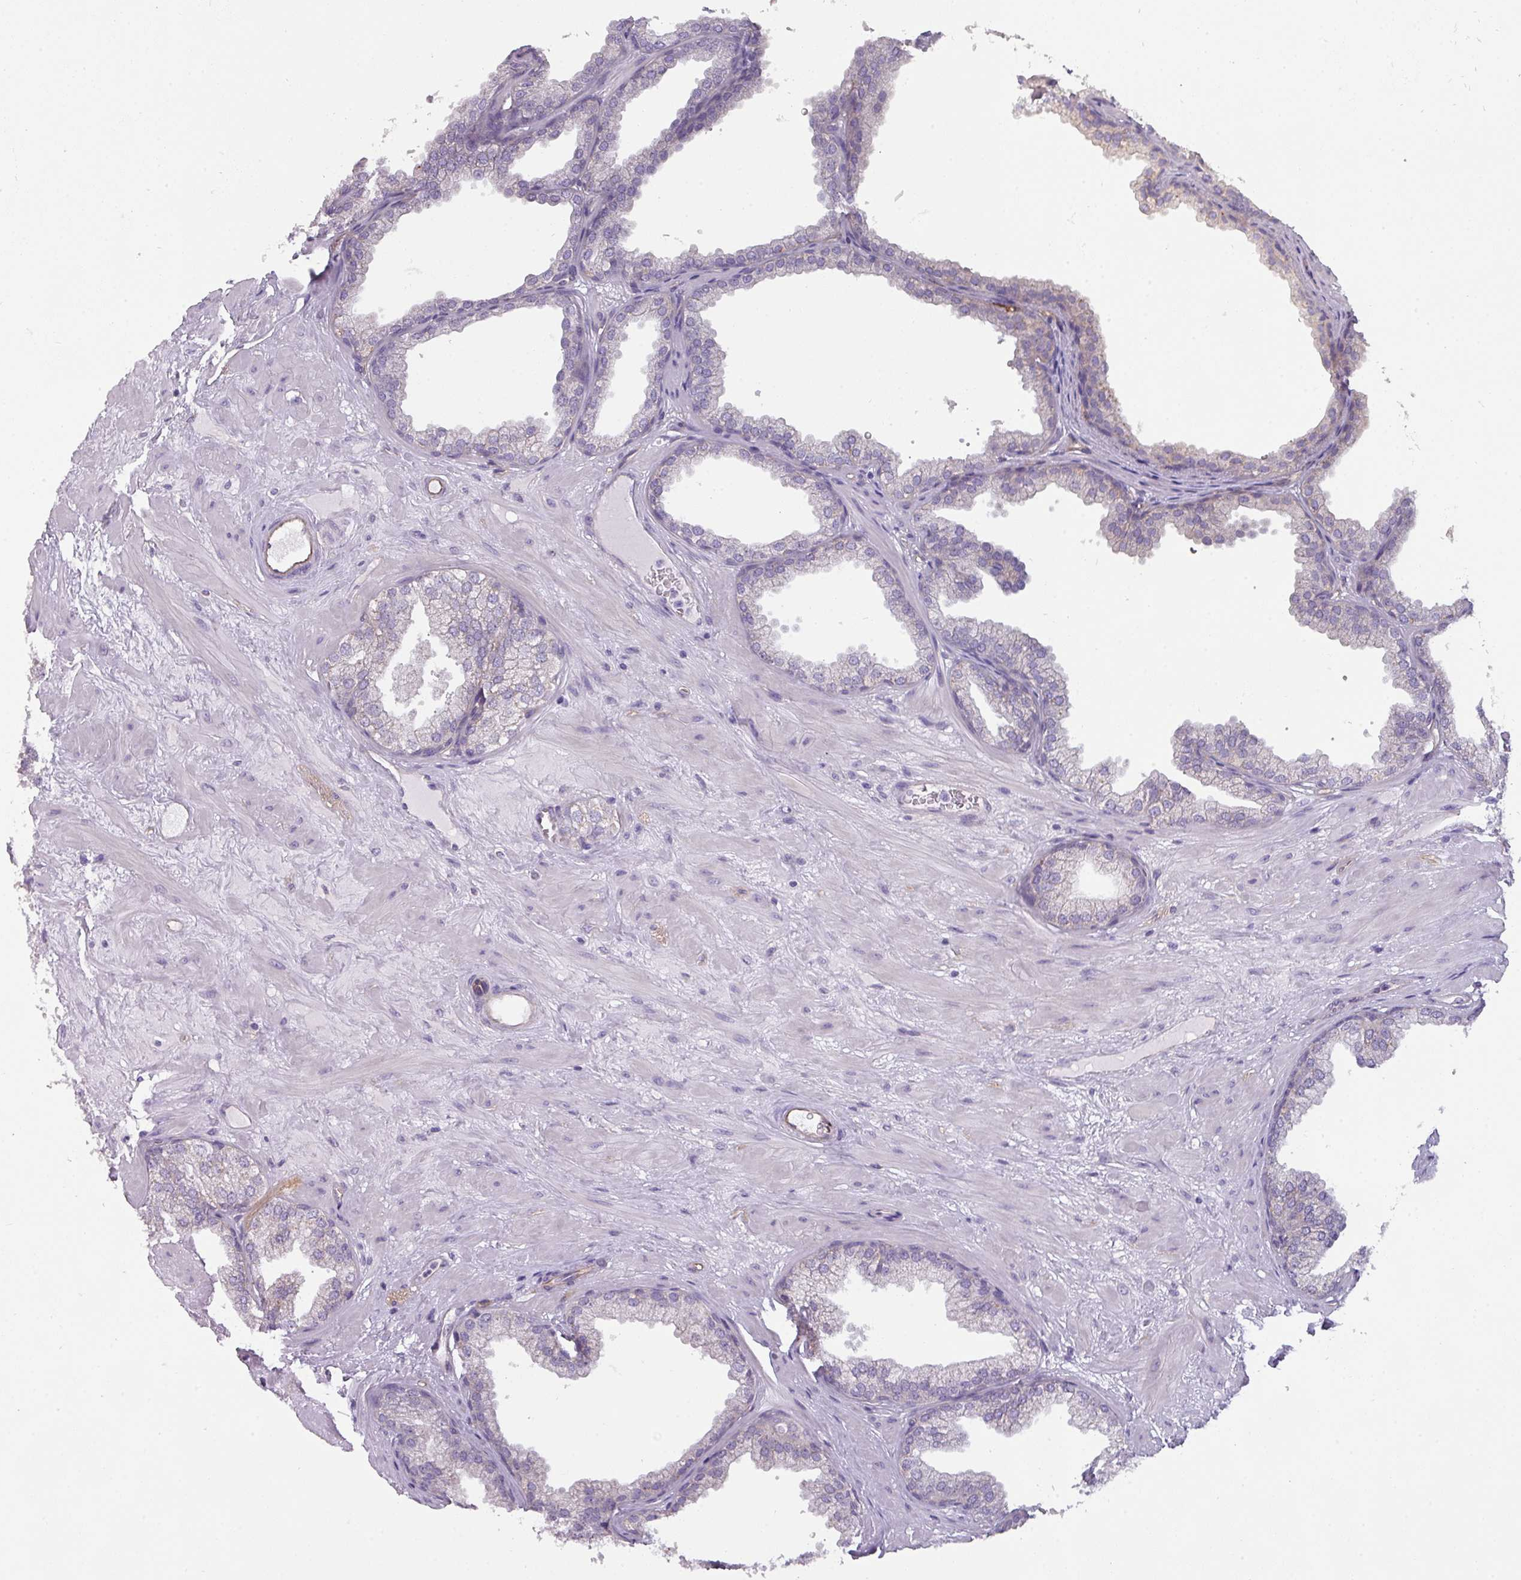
{"staining": {"intensity": "negative", "quantity": "none", "location": "none"}, "tissue": "prostate", "cell_type": "Glandular cells", "image_type": "normal", "snomed": [{"axis": "morphology", "description": "Normal tissue, NOS"}, {"axis": "topography", "description": "Prostate"}], "caption": "Photomicrograph shows no significant protein staining in glandular cells of normal prostate.", "gene": "BUD23", "patient": {"sex": "male", "age": 37}}